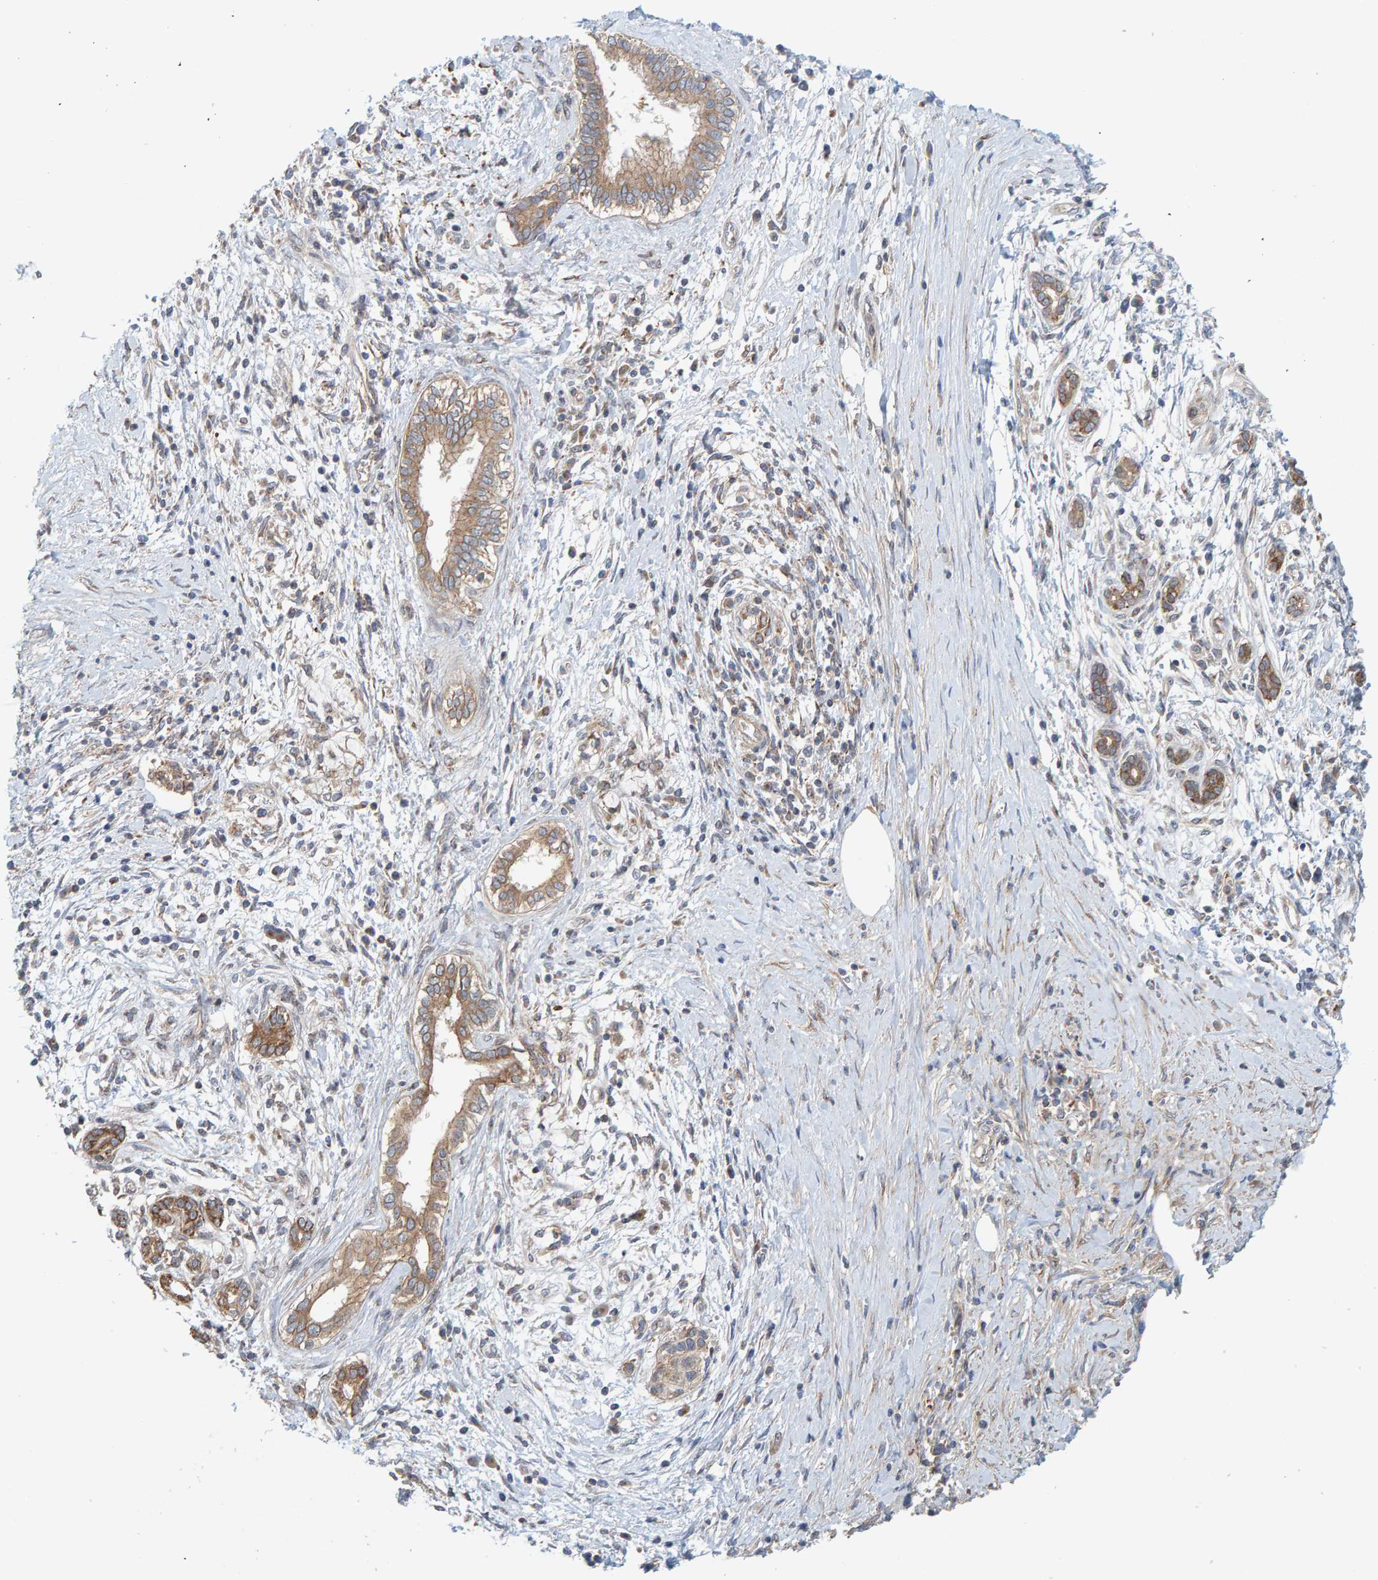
{"staining": {"intensity": "moderate", "quantity": ">75%", "location": "cytoplasmic/membranous"}, "tissue": "pancreatic cancer", "cell_type": "Tumor cells", "image_type": "cancer", "snomed": [{"axis": "morphology", "description": "Adenocarcinoma, NOS"}, {"axis": "topography", "description": "Pancreas"}], "caption": "A brown stain labels moderate cytoplasmic/membranous staining of a protein in pancreatic adenocarcinoma tumor cells. The protein of interest is shown in brown color, while the nuclei are stained blue.", "gene": "UBAP1", "patient": {"sex": "male", "age": 58}}